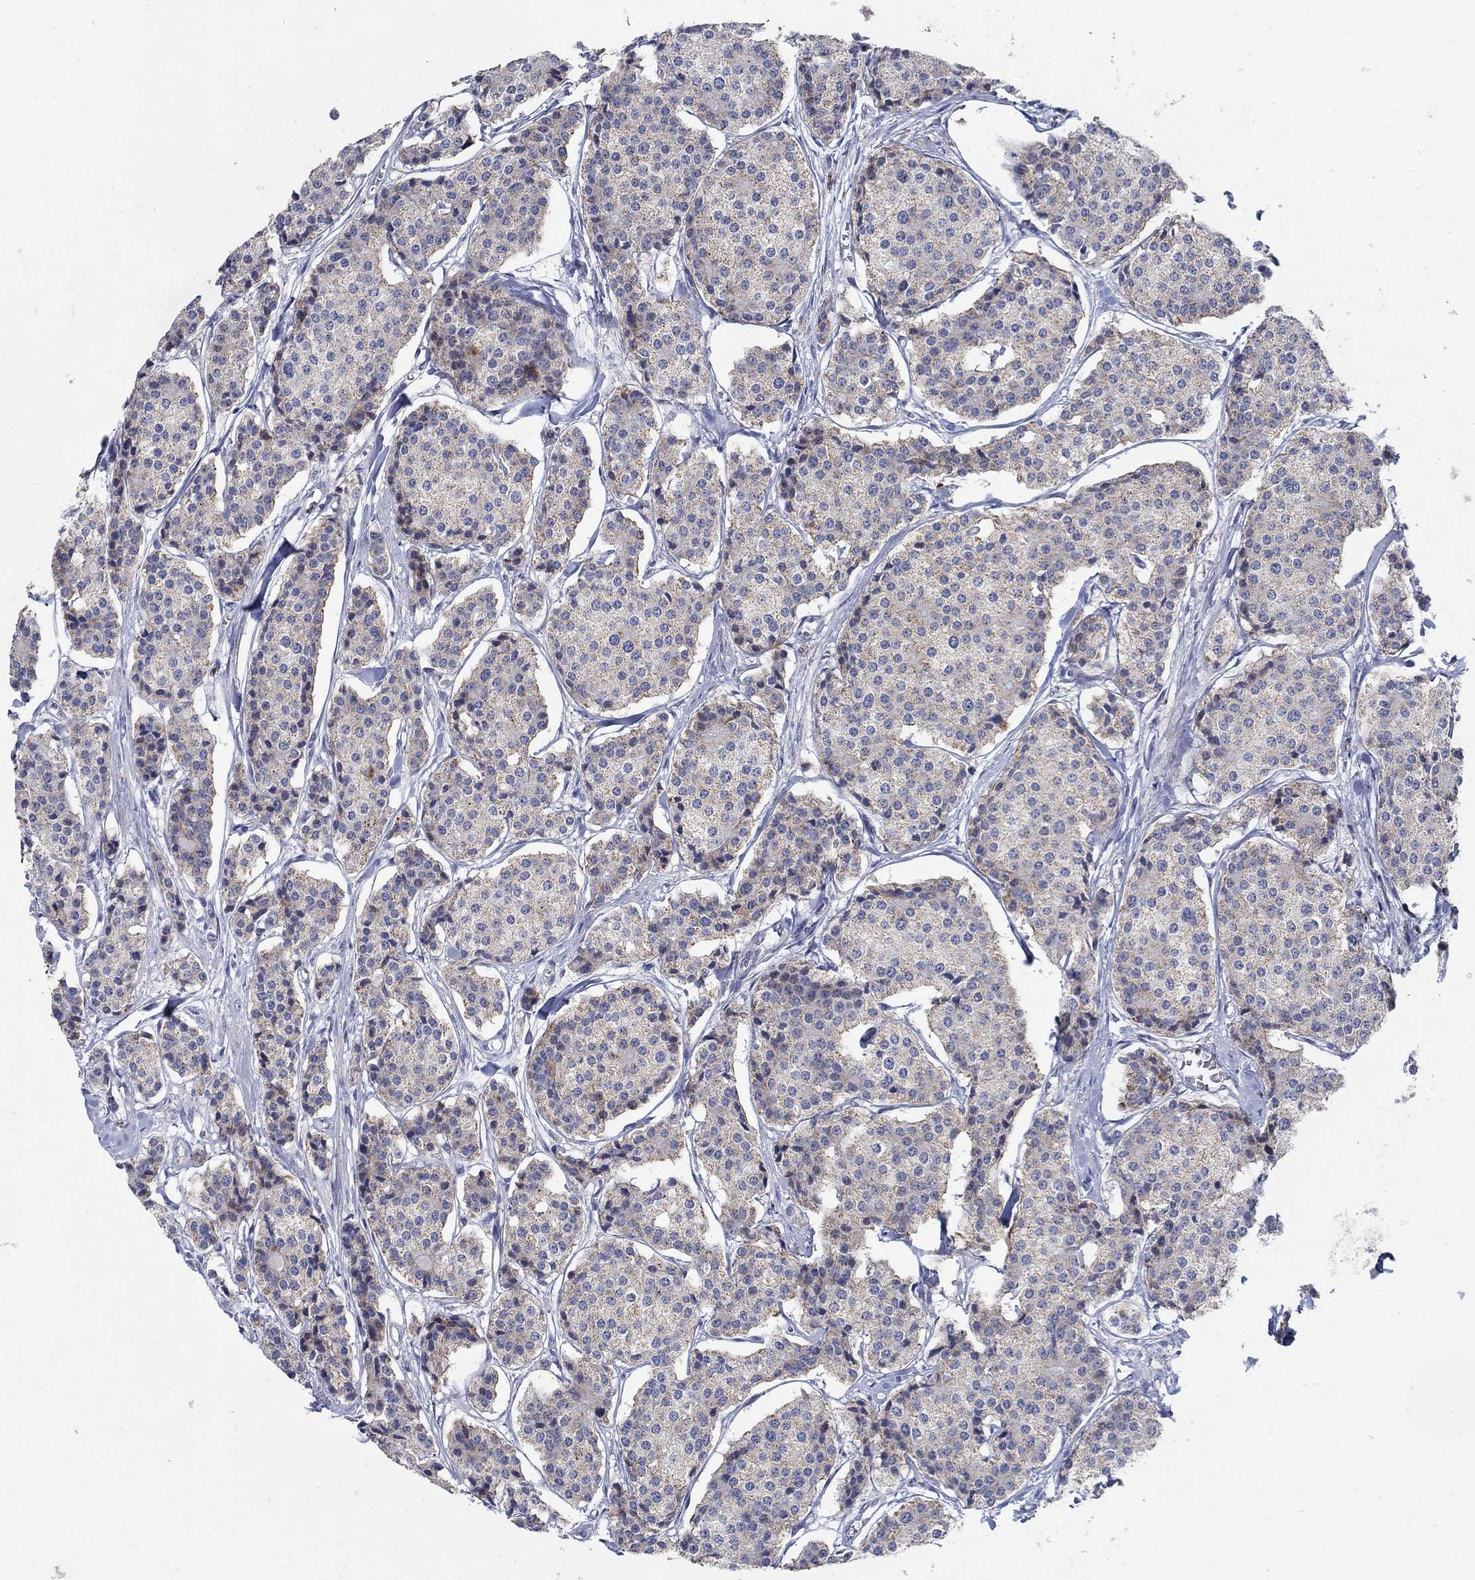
{"staining": {"intensity": "negative", "quantity": "none", "location": "none"}, "tissue": "carcinoid", "cell_type": "Tumor cells", "image_type": "cancer", "snomed": [{"axis": "morphology", "description": "Carcinoid, malignant, NOS"}, {"axis": "topography", "description": "Small intestine"}], "caption": "Carcinoid (malignant) was stained to show a protein in brown. There is no significant positivity in tumor cells.", "gene": "HMX2", "patient": {"sex": "female", "age": 65}}